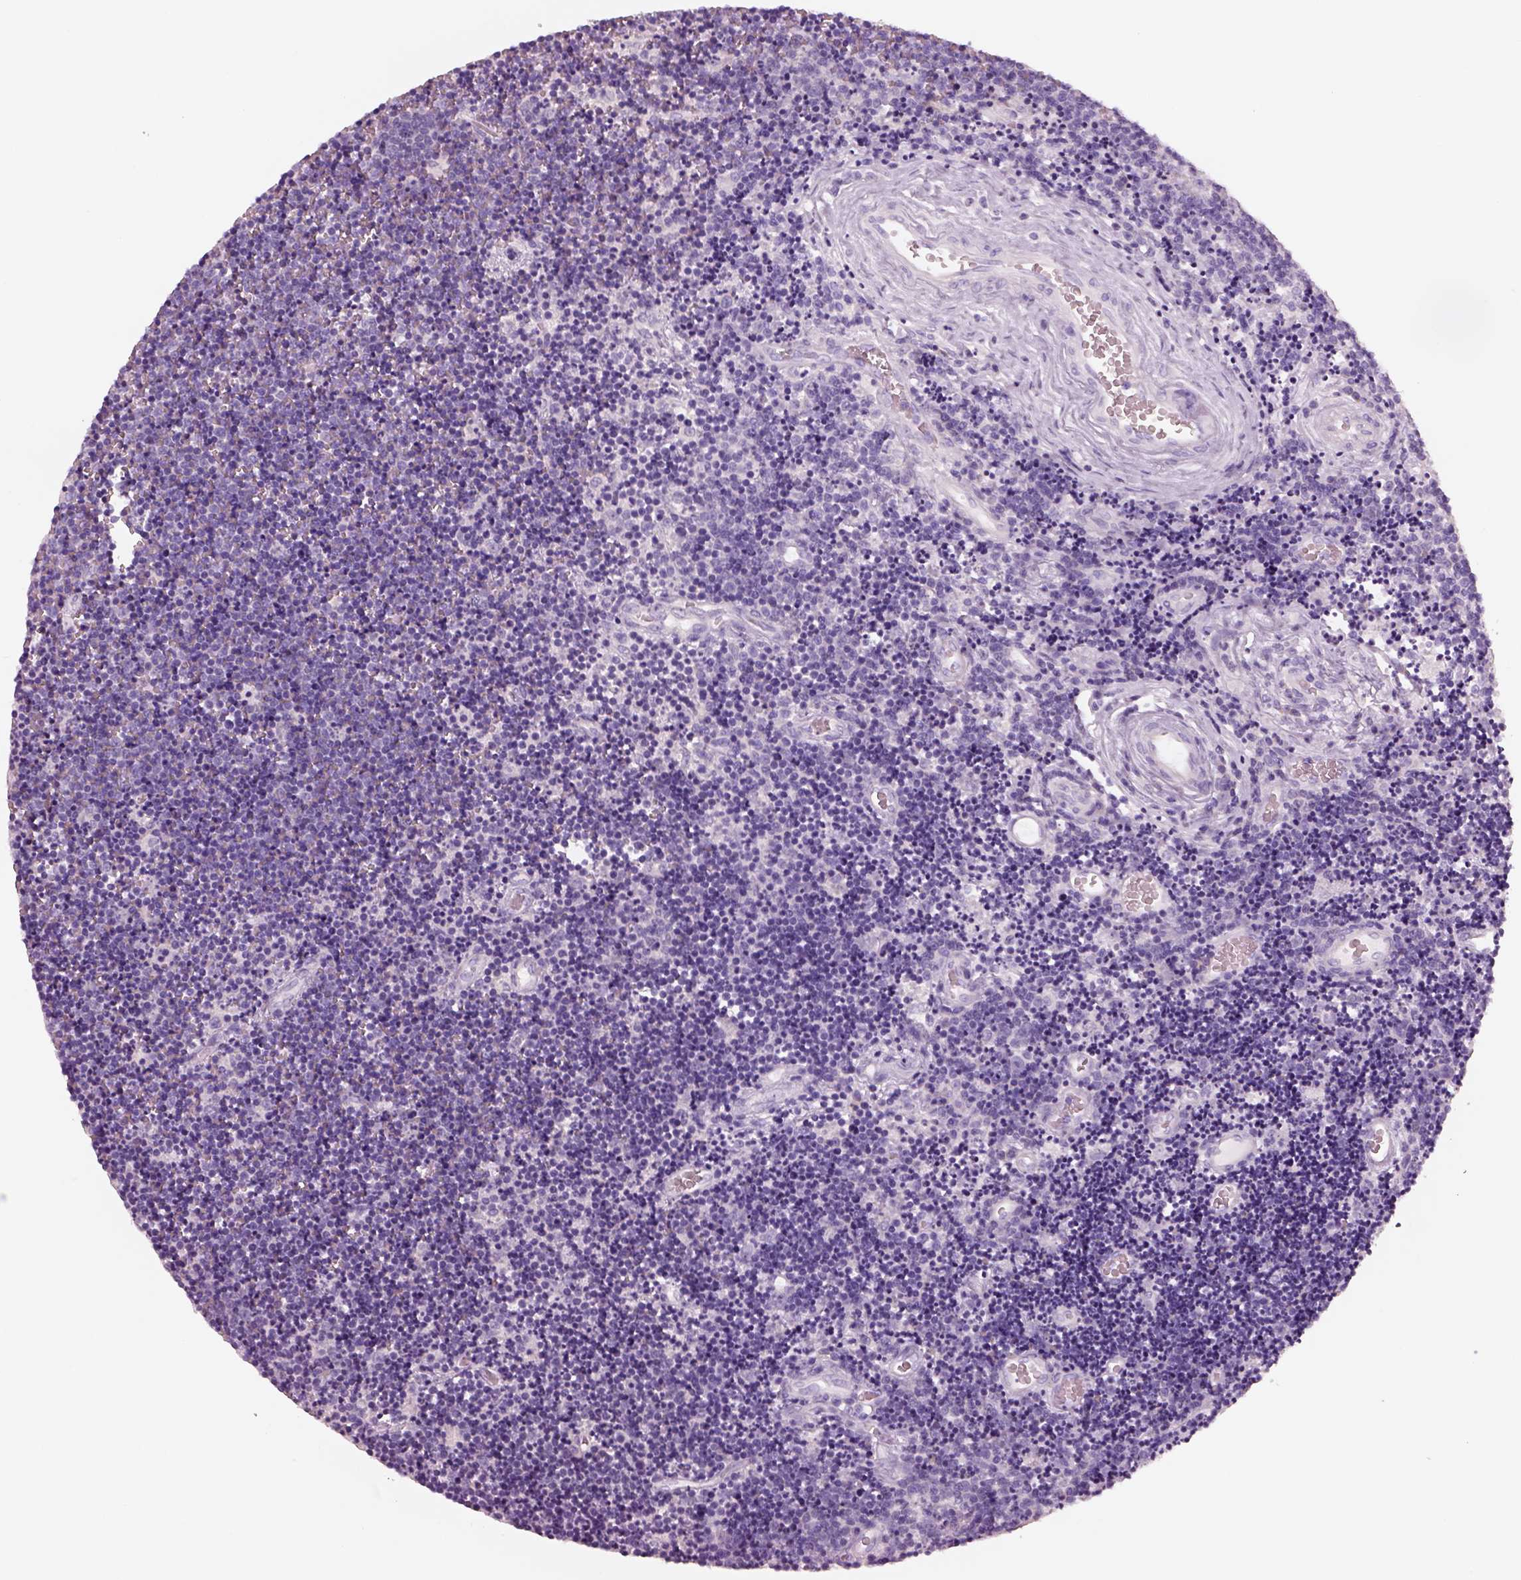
{"staining": {"intensity": "negative", "quantity": "none", "location": "none"}, "tissue": "lymphoma", "cell_type": "Tumor cells", "image_type": "cancer", "snomed": [{"axis": "morphology", "description": "Malignant lymphoma, non-Hodgkin's type, Low grade"}, {"axis": "topography", "description": "Brain"}], "caption": "Tumor cells are negative for brown protein staining in low-grade malignant lymphoma, non-Hodgkin's type. (DAB IHC visualized using brightfield microscopy, high magnification).", "gene": "PNOC", "patient": {"sex": "female", "age": 66}}